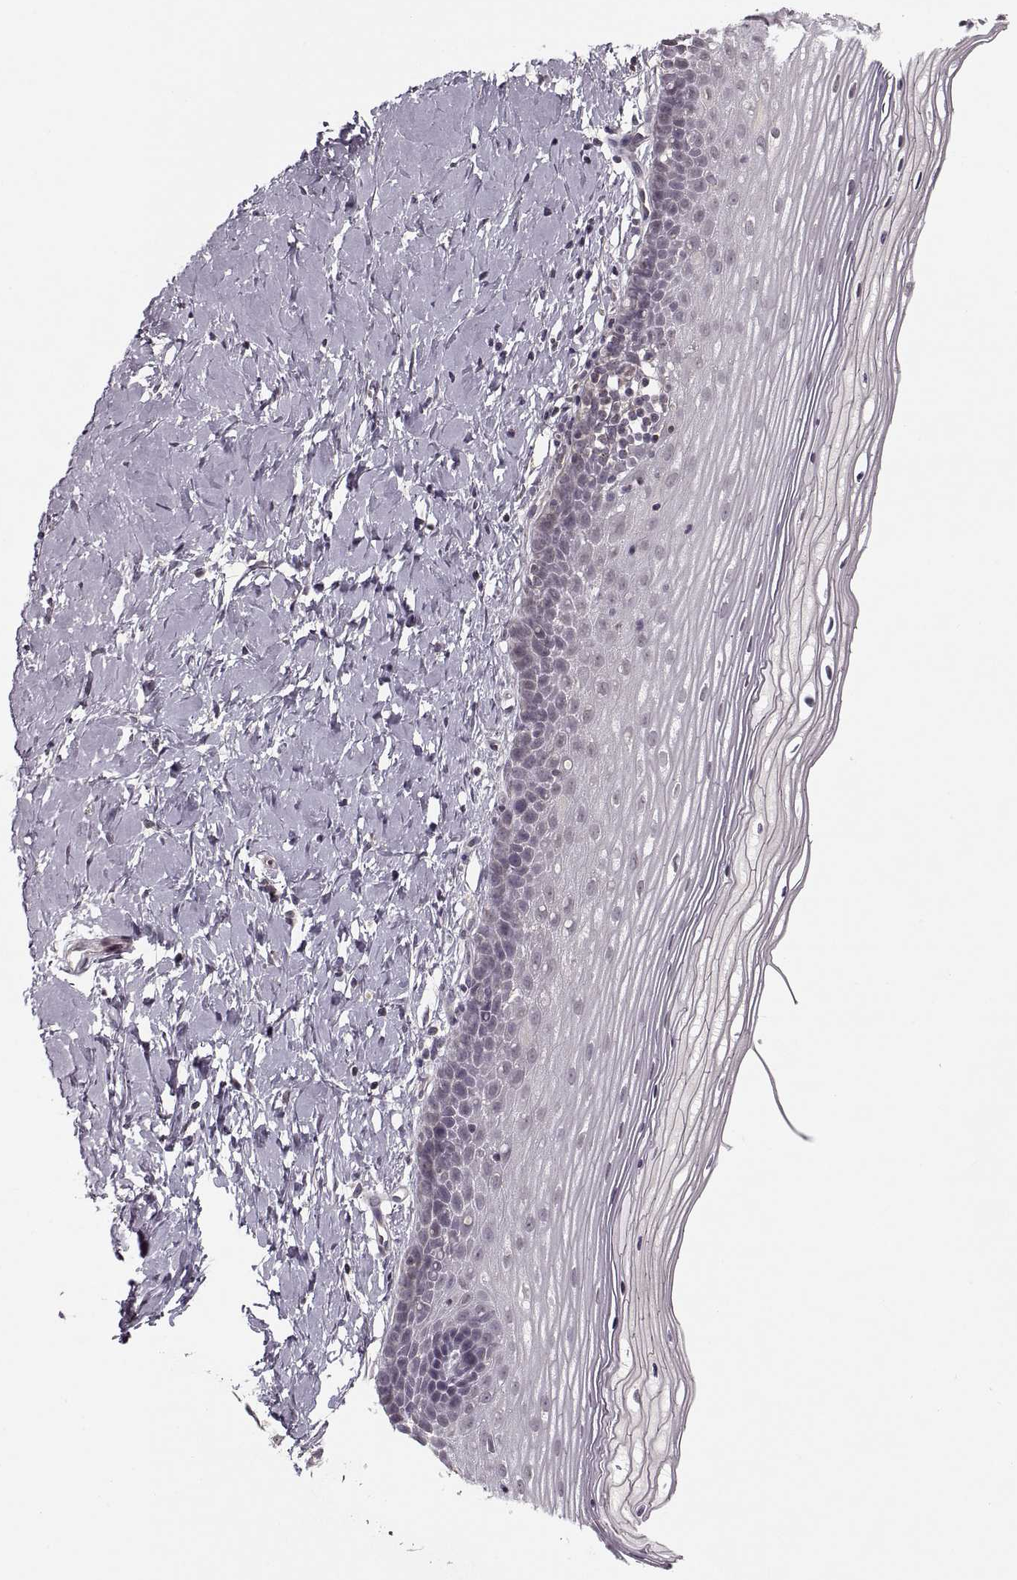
{"staining": {"intensity": "negative", "quantity": "none", "location": "none"}, "tissue": "cervix", "cell_type": "Glandular cells", "image_type": "normal", "snomed": [{"axis": "morphology", "description": "Normal tissue, NOS"}, {"axis": "topography", "description": "Cervix"}], "caption": "Immunohistochemical staining of unremarkable human cervix shows no significant staining in glandular cells.", "gene": "ASIC3", "patient": {"sex": "female", "age": 37}}